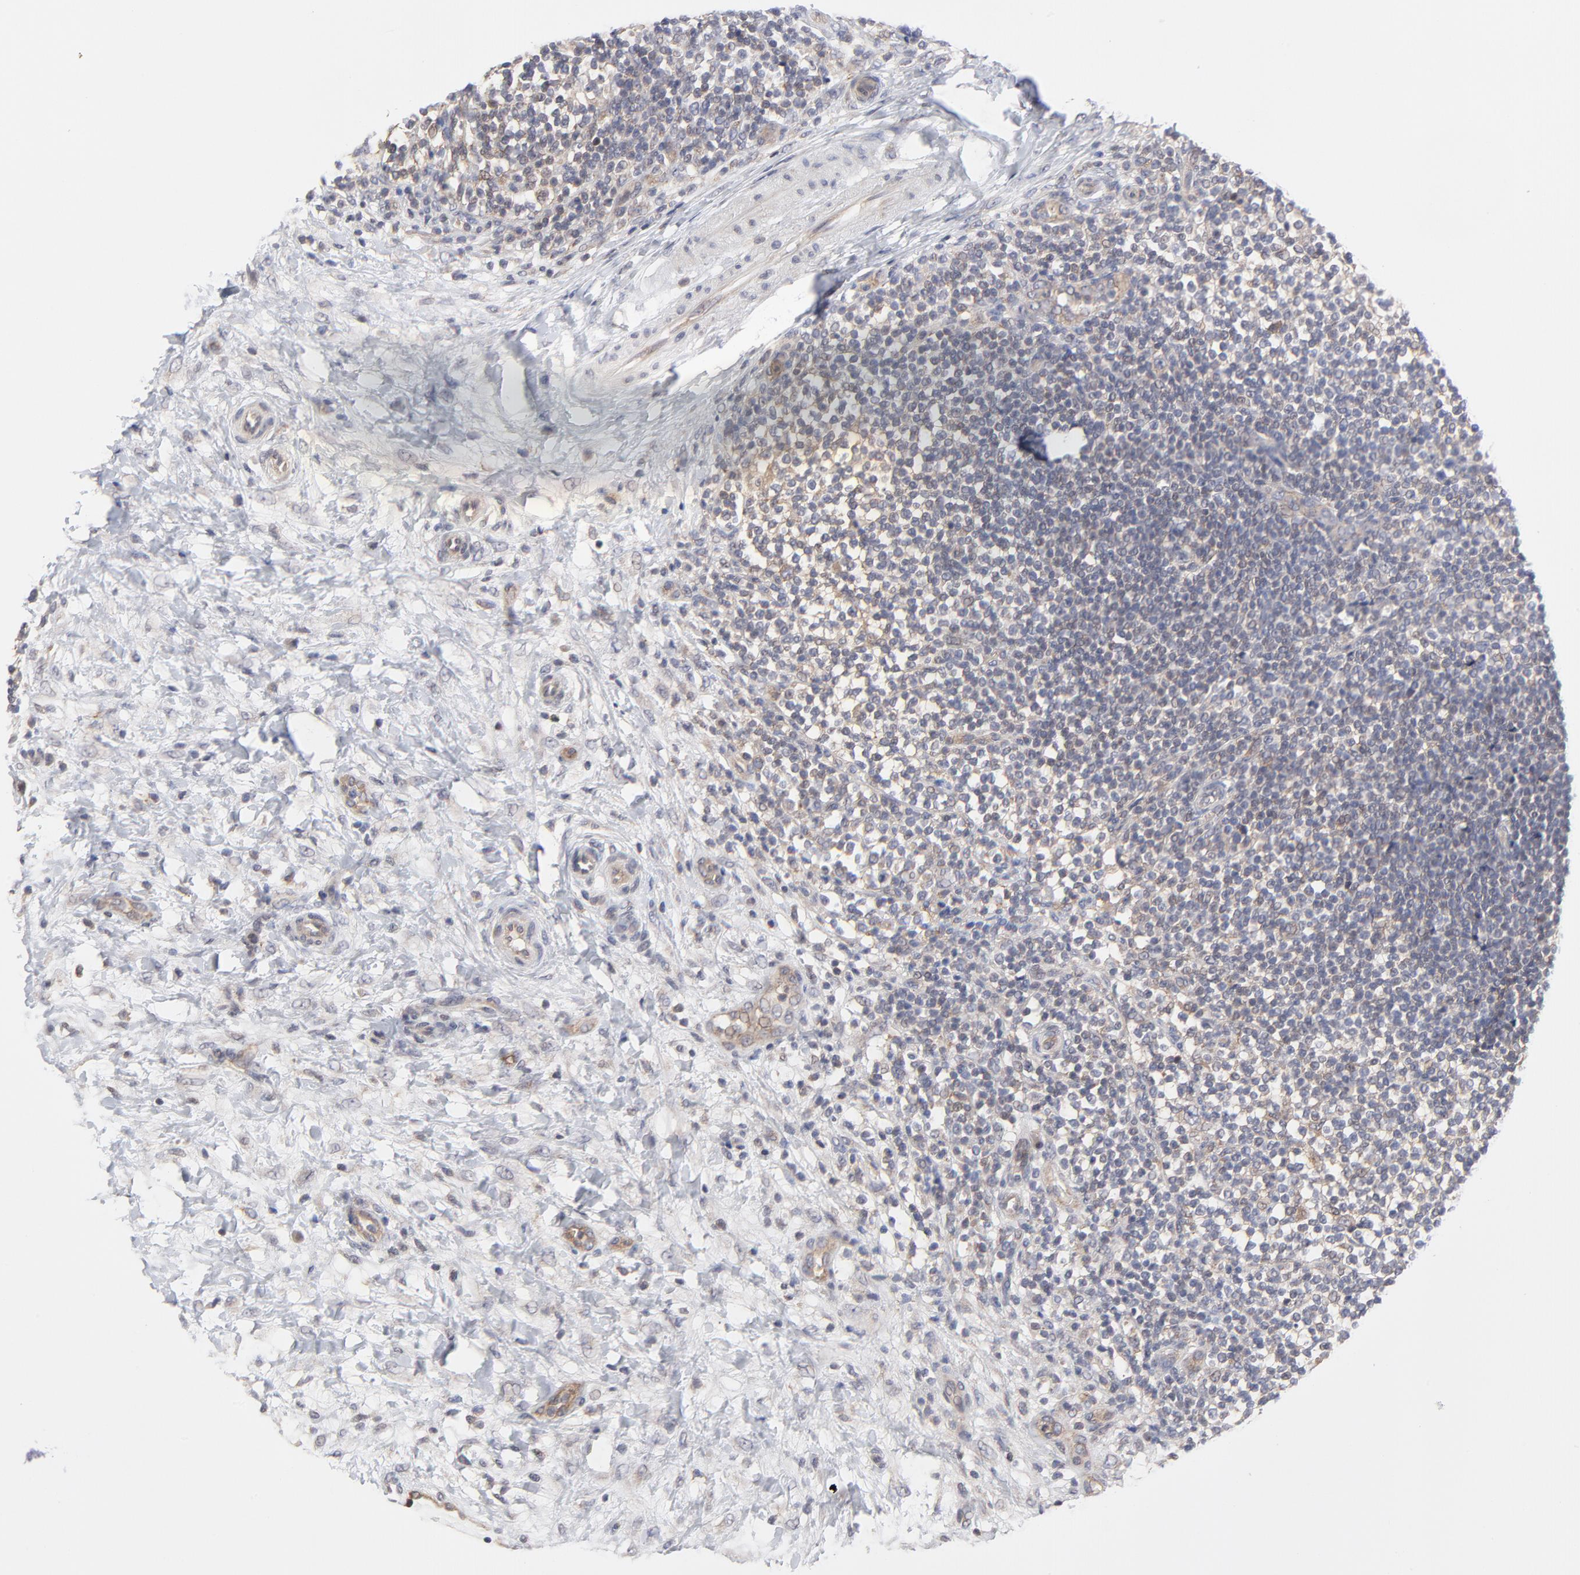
{"staining": {"intensity": "weak", "quantity": "25%-75%", "location": "cytoplasmic/membranous"}, "tissue": "lymphoma", "cell_type": "Tumor cells", "image_type": "cancer", "snomed": [{"axis": "morphology", "description": "Malignant lymphoma, non-Hodgkin's type, Low grade"}, {"axis": "topography", "description": "Lymph node"}], "caption": "An IHC image of neoplastic tissue is shown. Protein staining in brown highlights weak cytoplasmic/membranous positivity in lymphoma within tumor cells. The staining was performed using DAB (3,3'-diaminobenzidine) to visualize the protein expression in brown, while the nuclei were stained in blue with hematoxylin (Magnification: 20x).", "gene": "ZNF157", "patient": {"sex": "female", "age": 76}}